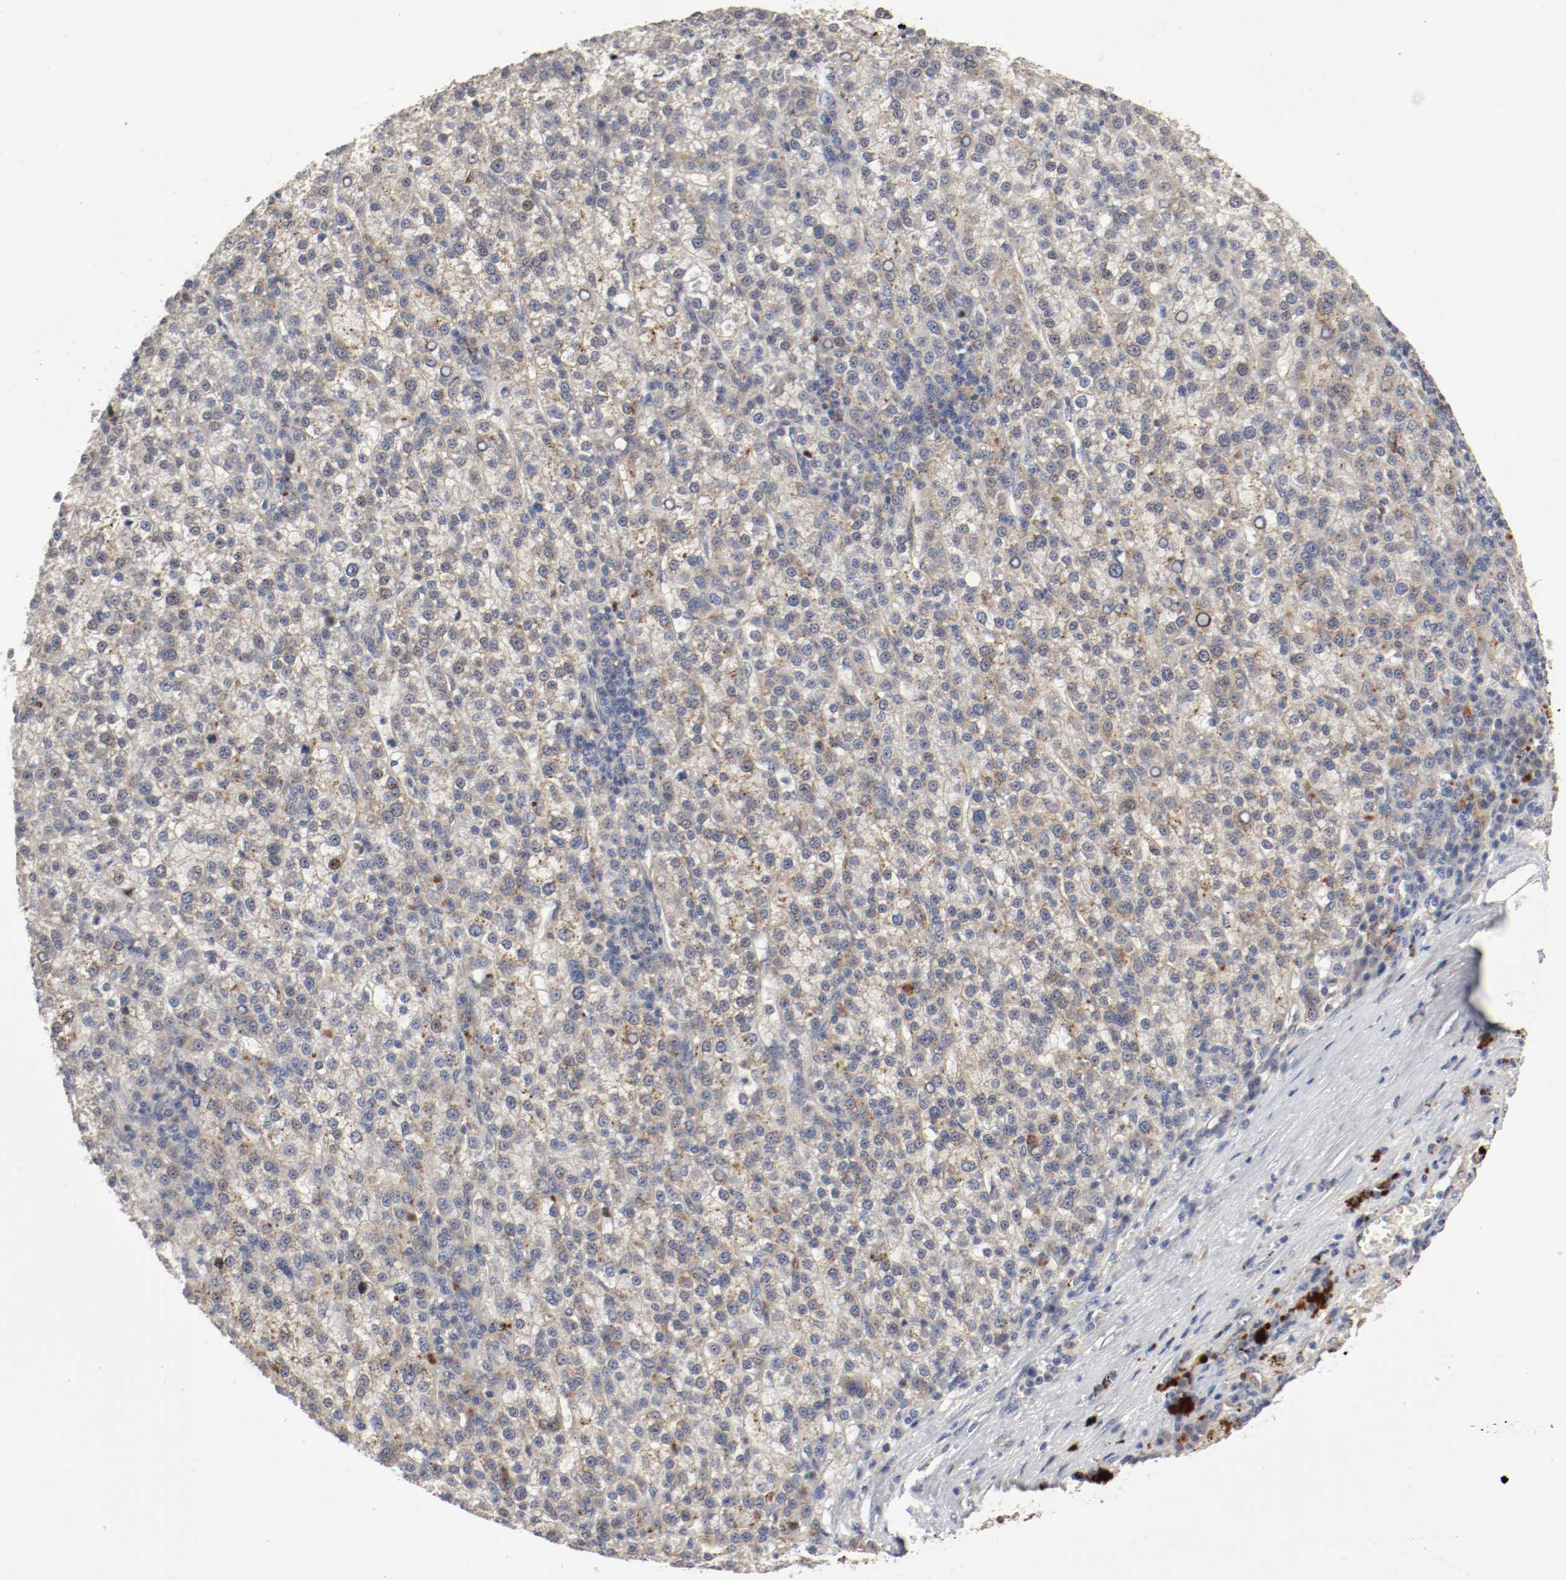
{"staining": {"intensity": "weak", "quantity": ">75%", "location": "cytoplasmic/membranous"}, "tissue": "liver cancer", "cell_type": "Tumor cells", "image_type": "cancer", "snomed": [{"axis": "morphology", "description": "Carcinoma, Hepatocellular, NOS"}, {"axis": "topography", "description": "Liver"}], "caption": "Liver cancer (hepatocellular carcinoma) stained with immunohistochemistry (IHC) shows weak cytoplasmic/membranous expression in about >75% of tumor cells. Using DAB (brown) and hematoxylin (blue) stains, captured at high magnification using brightfield microscopy.", "gene": "REN", "patient": {"sex": "female", "age": 58}}